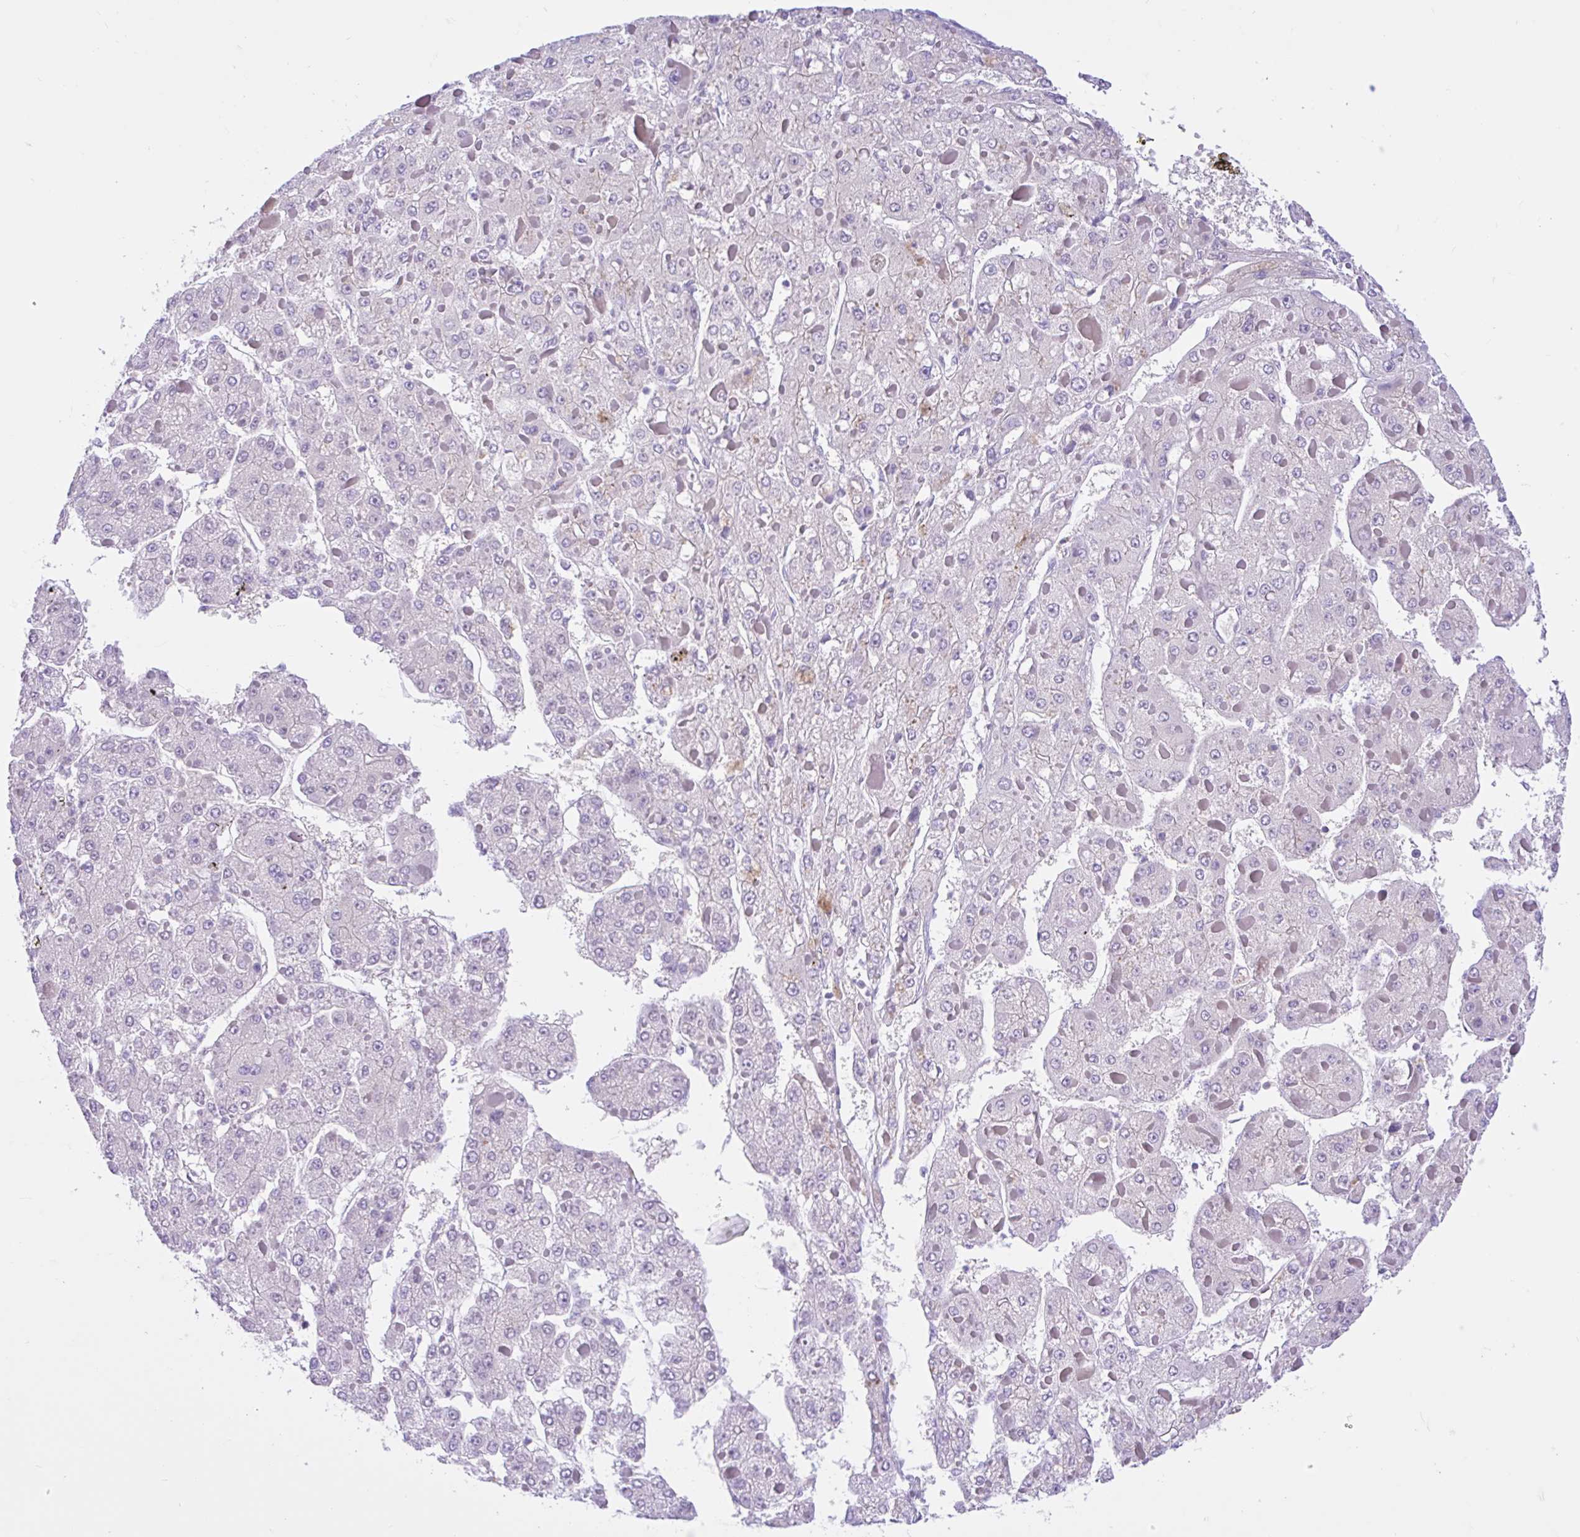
{"staining": {"intensity": "negative", "quantity": "none", "location": "none"}, "tissue": "liver cancer", "cell_type": "Tumor cells", "image_type": "cancer", "snomed": [{"axis": "morphology", "description": "Carcinoma, Hepatocellular, NOS"}, {"axis": "topography", "description": "Liver"}], "caption": "Immunohistochemistry (IHC) of liver cancer (hepatocellular carcinoma) exhibits no staining in tumor cells.", "gene": "ANO4", "patient": {"sex": "female", "age": 73}}